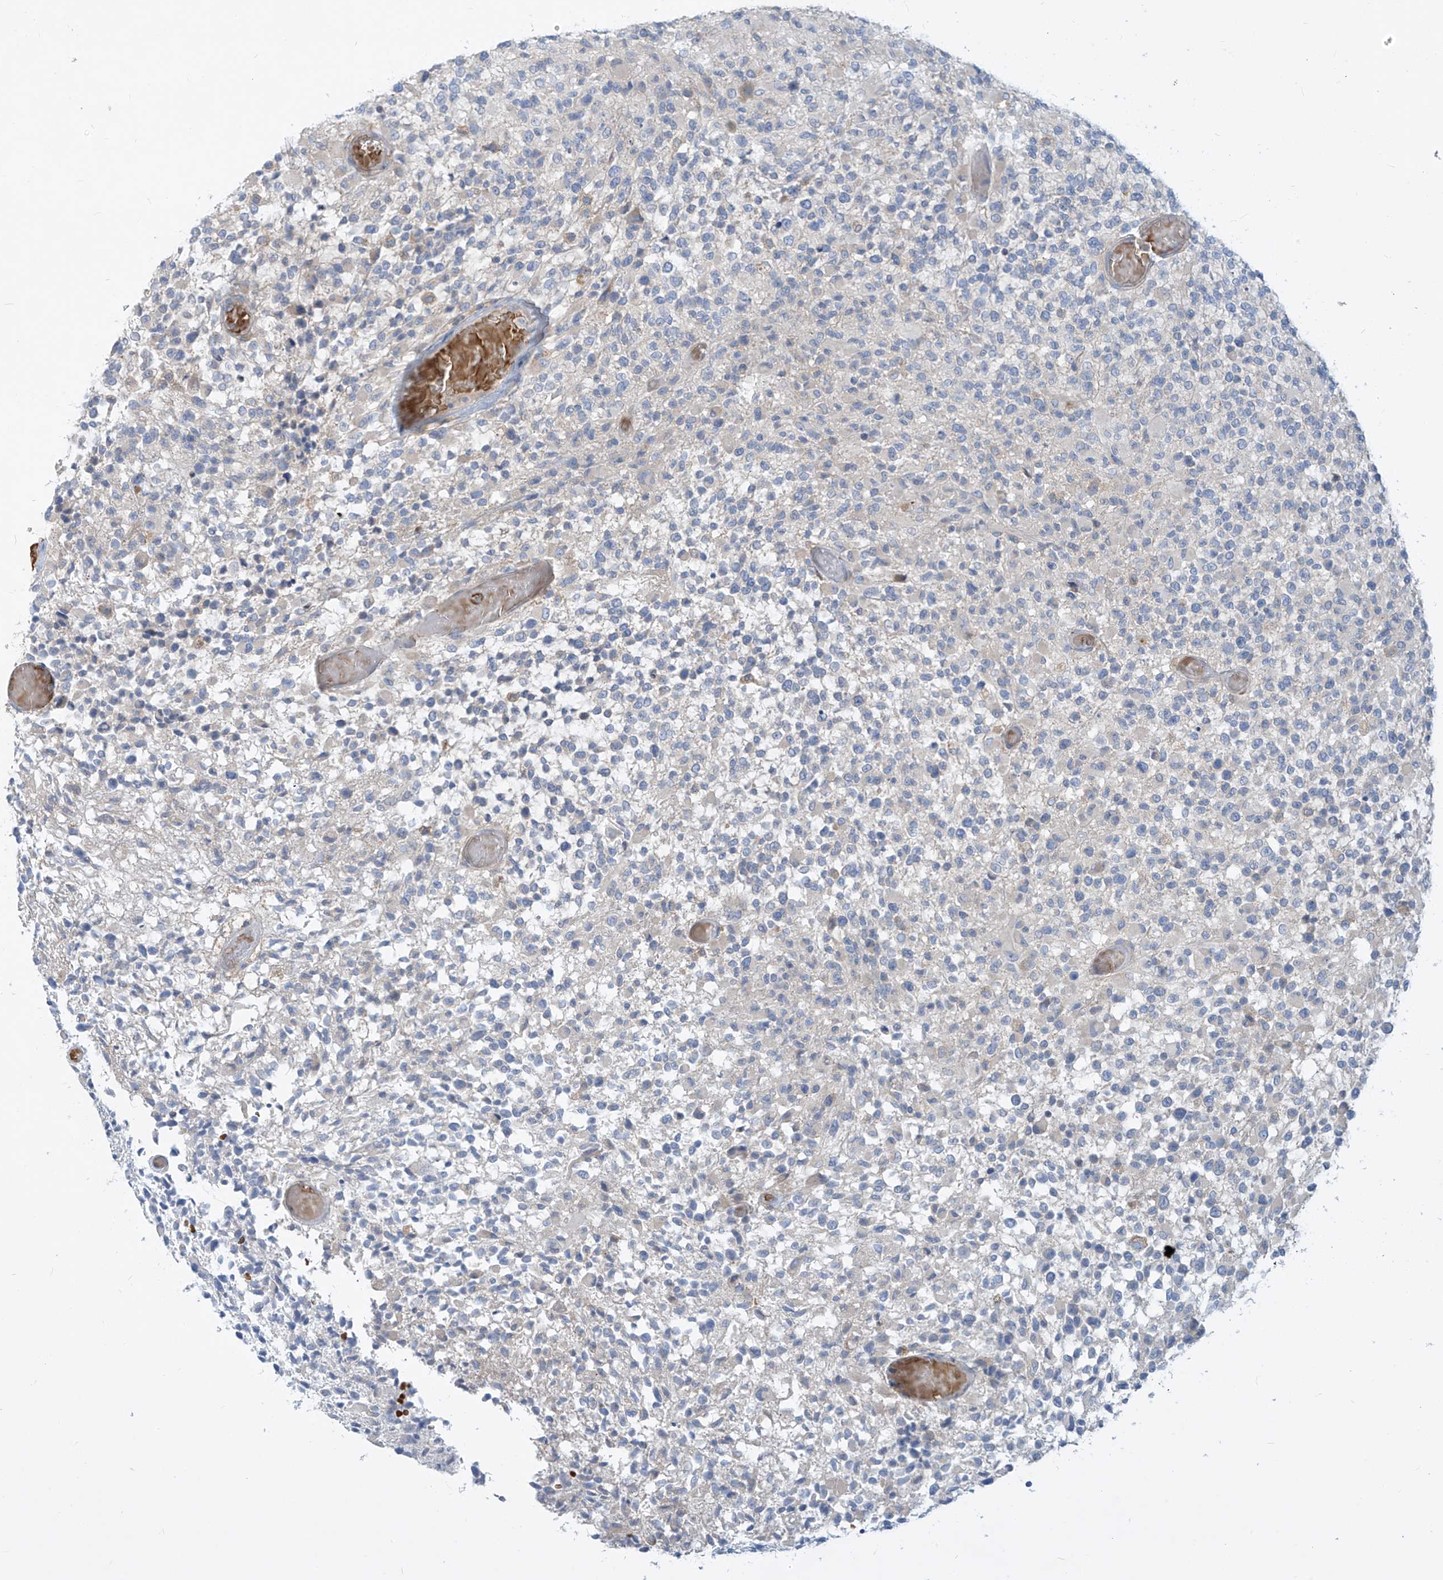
{"staining": {"intensity": "negative", "quantity": "none", "location": "none"}, "tissue": "glioma", "cell_type": "Tumor cells", "image_type": "cancer", "snomed": [{"axis": "morphology", "description": "Glioma, malignant, High grade"}, {"axis": "morphology", "description": "Glioblastoma, NOS"}, {"axis": "topography", "description": "Brain"}], "caption": "High power microscopy photomicrograph of an immunohistochemistry histopathology image of glioma, revealing no significant positivity in tumor cells.", "gene": "DGKQ", "patient": {"sex": "male", "age": 60}}